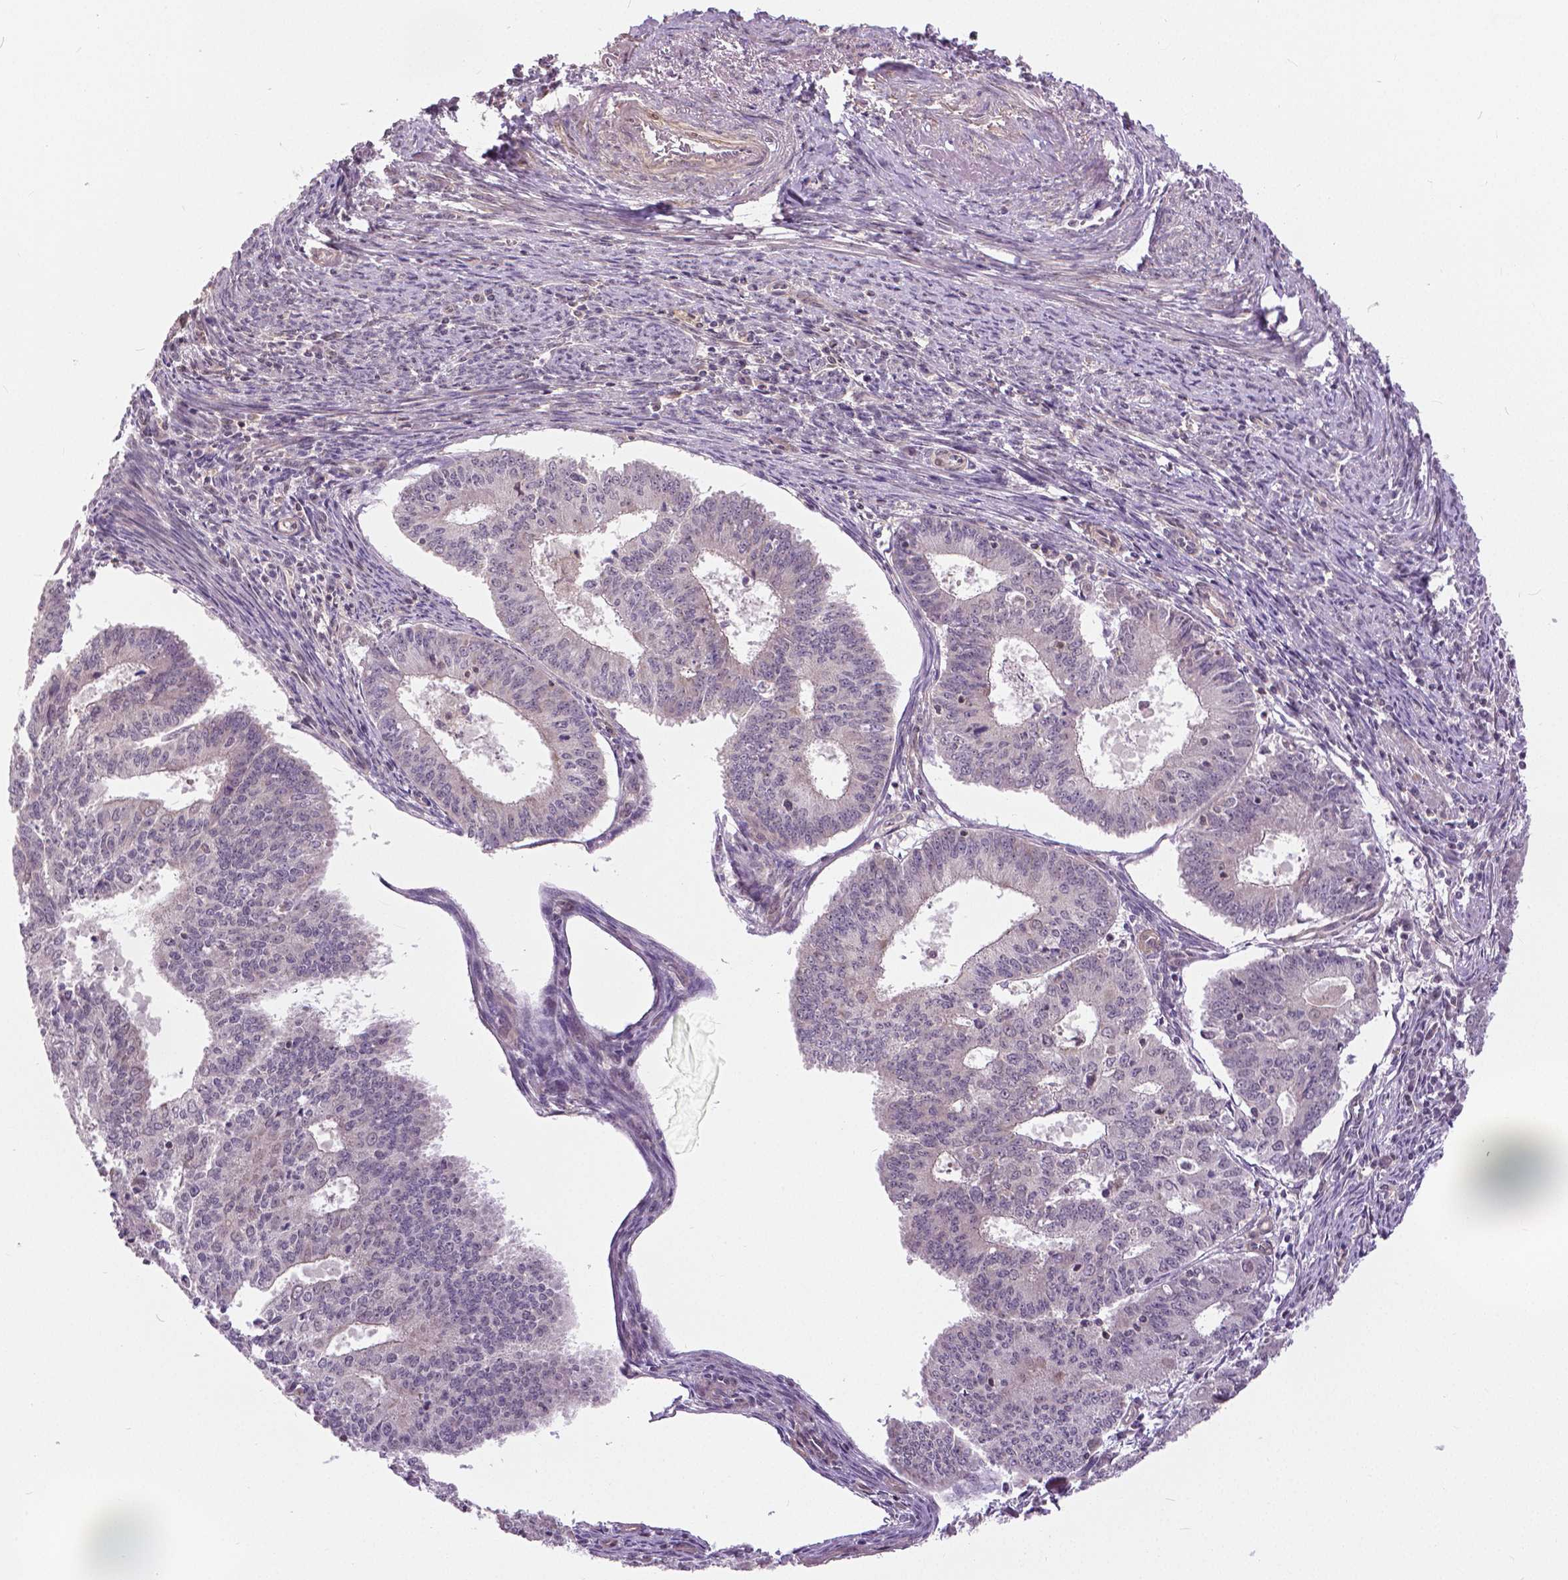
{"staining": {"intensity": "negative", "quantity": "none", "location": "none"}, "tissue": "endometrial cancer", "cell_type": "Tumor cells", "image_type": "cancer", "snomed": [{"axis": "morphology", "description": "Adenocarcinoma, NOS"}, {"axis": "topography", "description": "Endometrium"}], "caption": "Endometrial cancer was stained to show a protein in brown. There is no significant staining in tumor cells.", "gene": "ANXA13", "patient": {"sex": "female", "age": 61}}